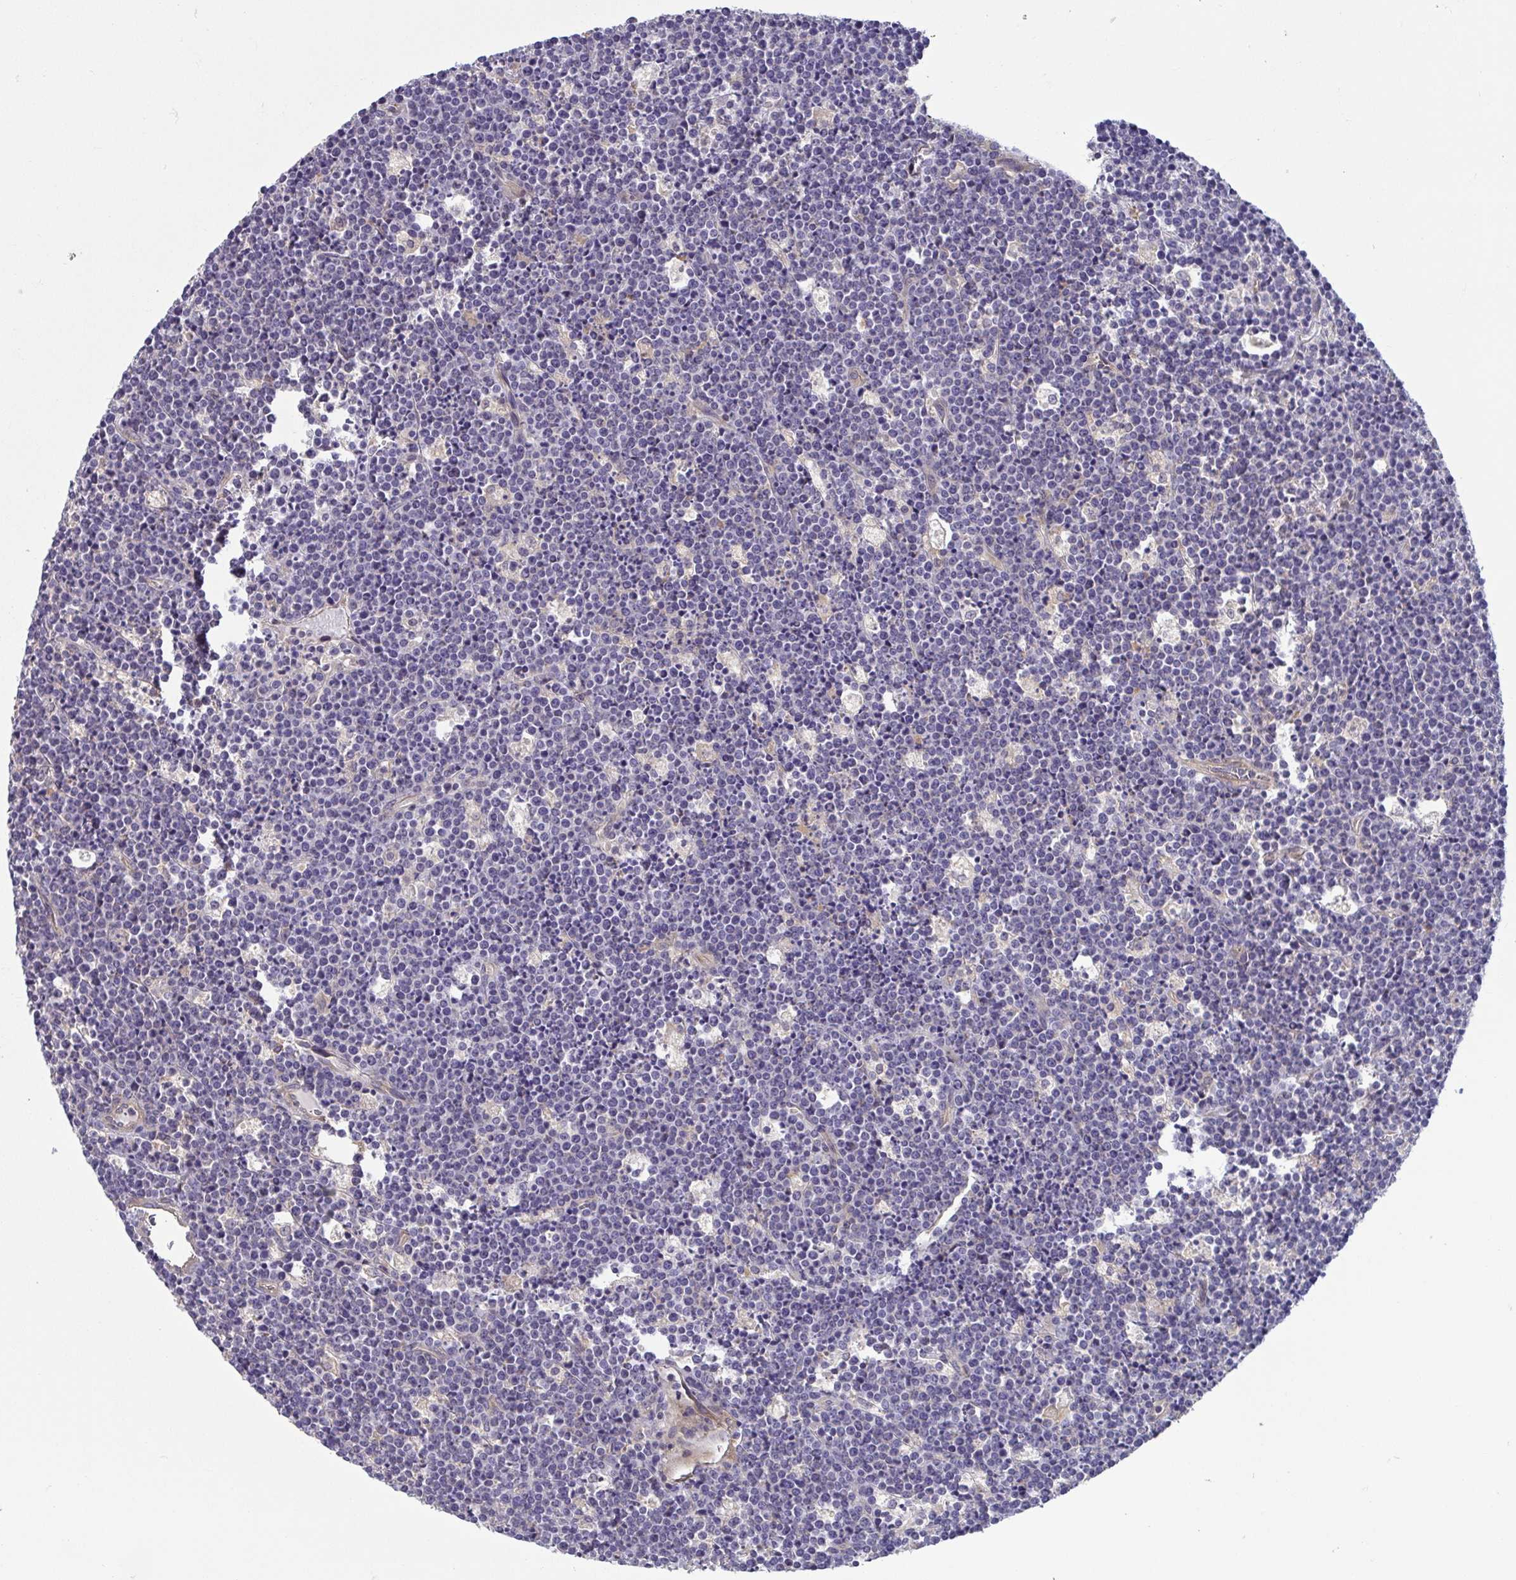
{"staining": {"intensity": "negative", "quantity": "none", "location": "none"}, "tissue": "lymphoma", "cell_type": "Tumor cells", "image_type": "cancer", "snomed": [{"axis": "morphology", "description": "Malignant lymphoma, non-Hodgkin's type, High grade"}, {"axis": "topography", "description": "Ovary"}], "caption": "This image is of lymphoma stained with immunohistochemistry to label a protein in brown with the nuclei are counter-stained blue. There is no positivity in tumor cells. (DAB immunohistochemistry visualized using brightfield microscopy, high magnification).", "gene": "LMF2", "patient": {"sex": "female", "age": 56}}